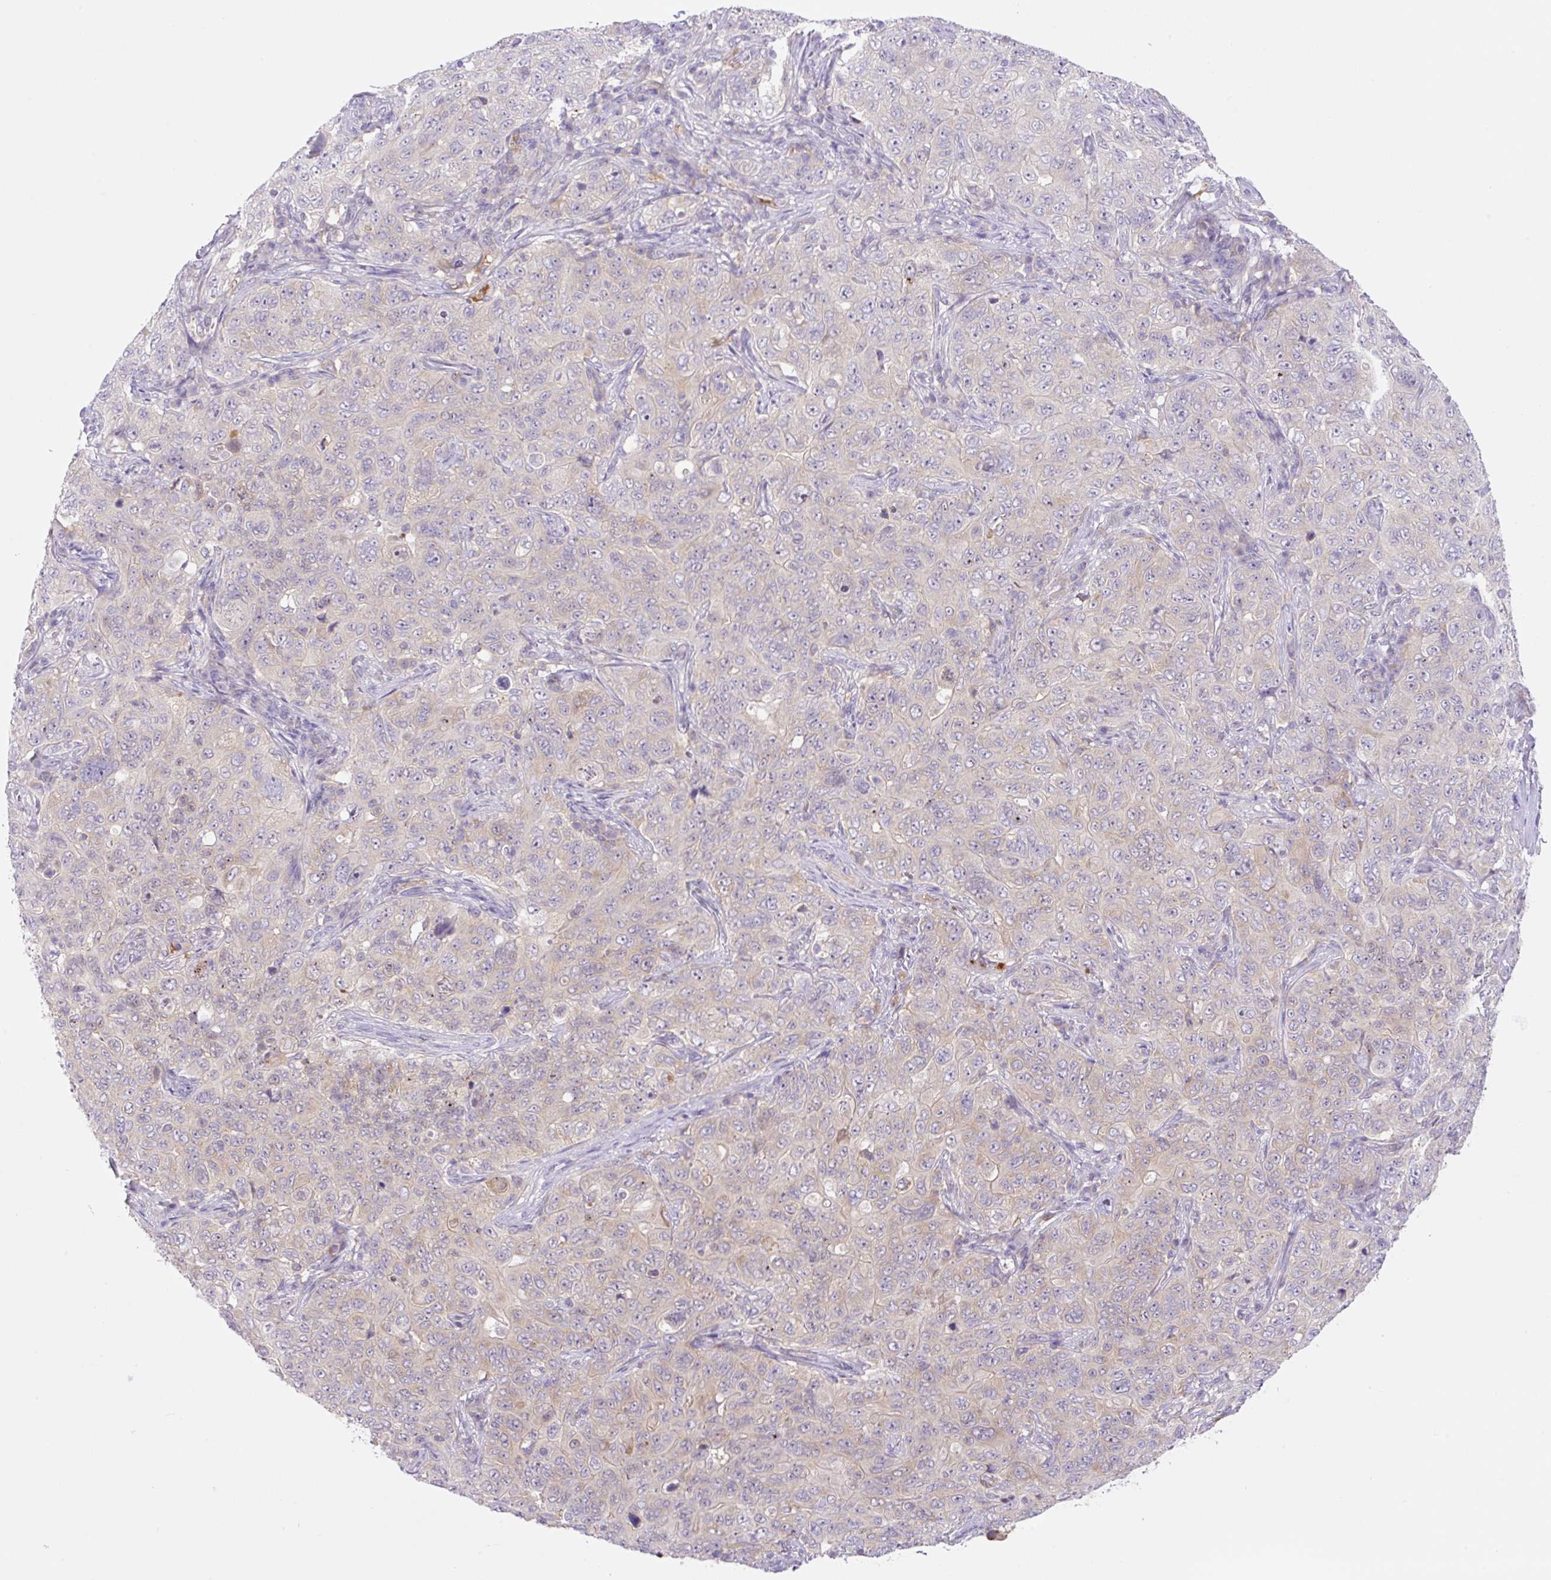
{"staining": {"intensity": "negative", "quantity": "none", "location": "none"}, "tissue": "pancreatic cancer", "cell_type": "Tumor cells", "image_type": "cancer", "snomed": [{"axis": "morphology", "description": "Adenocarcinoma, NOS"}, {"axis": "topography", "description": "Pancreas"}], "caption": "Pancreatic adenocarcinoma stained for a protein using immunohistochemistry (IHC) reveals no expression tumor cells.", "gene": "CAMK2B", "patient": {"sex": "male", "age": 68}}